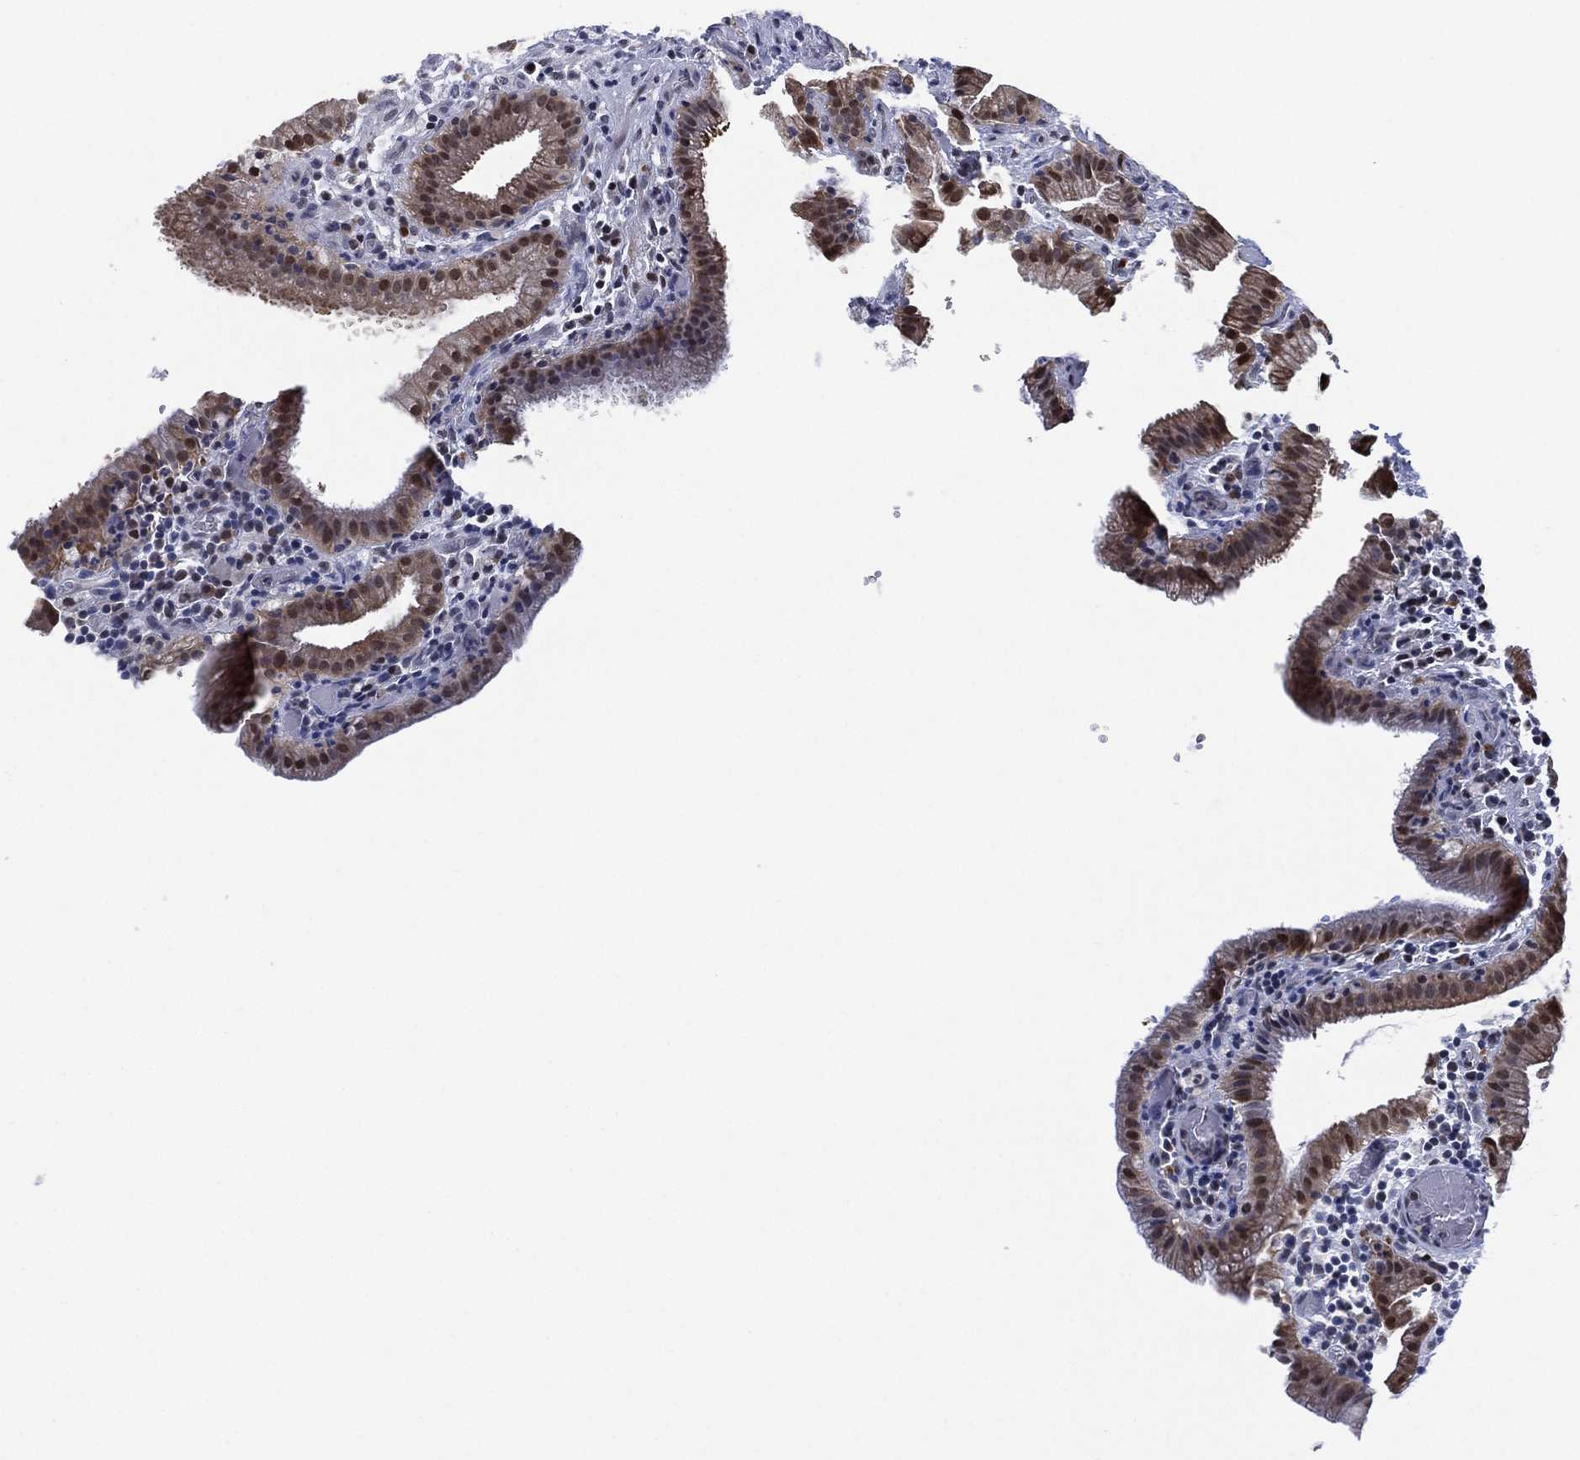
{"staining": {"intensity": "moderate", "quantity": "25%-75%", "location": "nuclear"}, "tissue": "gallbladder", "cell_type": "Glandular cells", "image_type": "normal", "snomed": [{"axis": "morphology", "description": "Normal tissue, NOS"}, {"axis": "topography", "description": "Gallbladder"}], "caption": "Immunohistochemistry (IHC) histopathology image of unremarkable gallbladder: human gallbladder stained using immunohistochemistry exhibits medium levels of moderate protein expression localized specifically in the nuclear of glandular cells, appearing as a nuclear brown color.", "gene": "SLC4A4", "patient": {"sex": "male", "age": 62}}